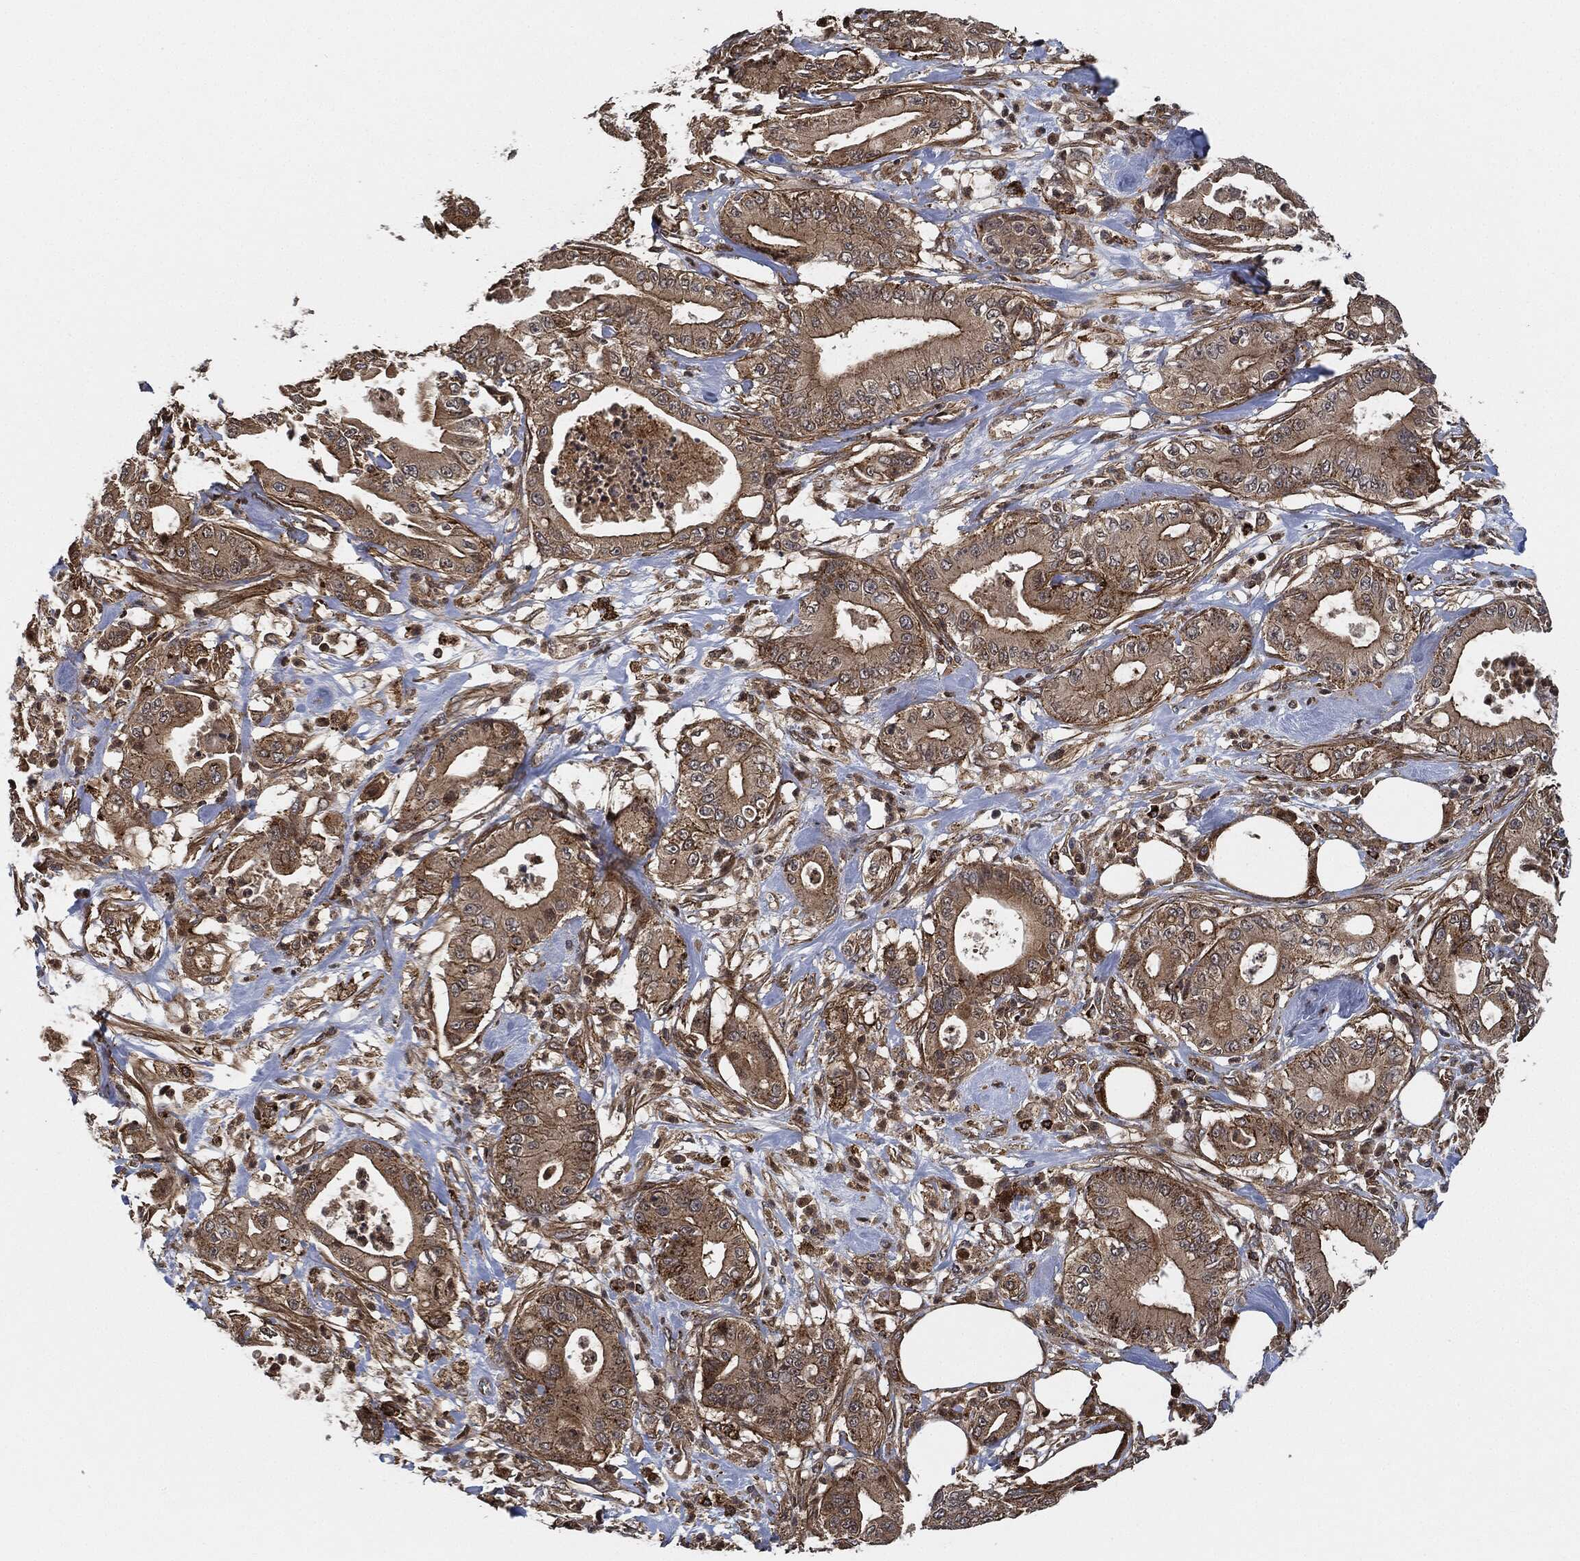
{"staining": {"intensity": "moderate", "quantity": ">75%", "location": "cytoplasmic/membranous"}, "tissue": "pancreatic cancer", "cell_type": "Tumor cells", "image_type": "cancer", "snomed": [{"axis": "morphology", "description": "Adenocarcinoma, NOS"}, {"axis": "topography", "description": "Pancreas"}], "caption": "Immunohistochemical staining of human adenocarcinoma (pancreatic) reveals moderate cytoplasmic/membranous protein expression in approximately >75% of tumor cells.", "gene": "MAP3K3", "patient": {"sex": "male", "age": 71}}